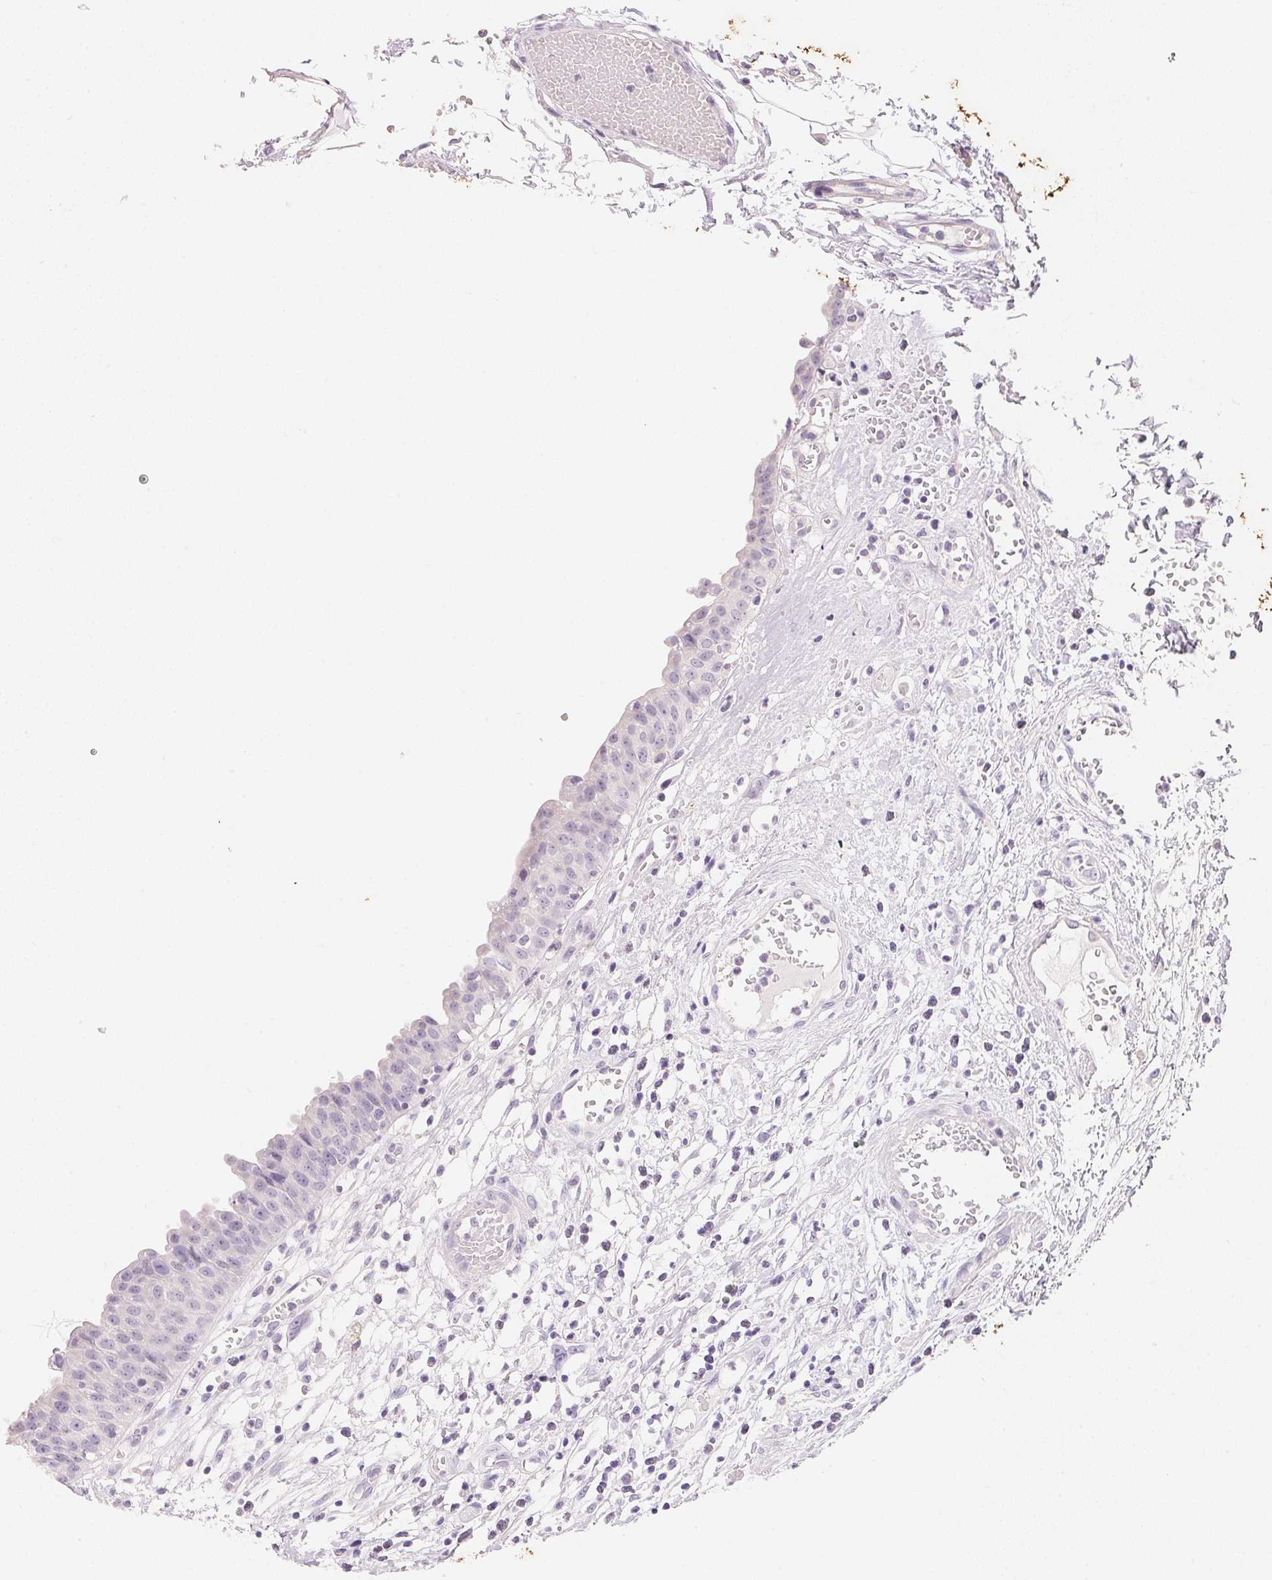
{"staining": {"intensity": "negative", "quantity": "none", "location": "none"}, "tissue": "urinary bladder", "cell_type": "Urothelial cells", "image_type": "normal", "snomed": [{"axis": "morphology", "description": "Normal tissue, NOS"}, {"axis": "topography", "description": "Urinary bladder"}], "caption": "DAB immunohistochemical staining of normal human urinary bladder reveals no significant expression in urothelial cells. (DAB (3,3'-diaminobenzidine) immunohistochemistry visualized using brightfield microscopy, high magnification).", "gene": "ACP3", "patient": {"sex": "male", "age": 64}}